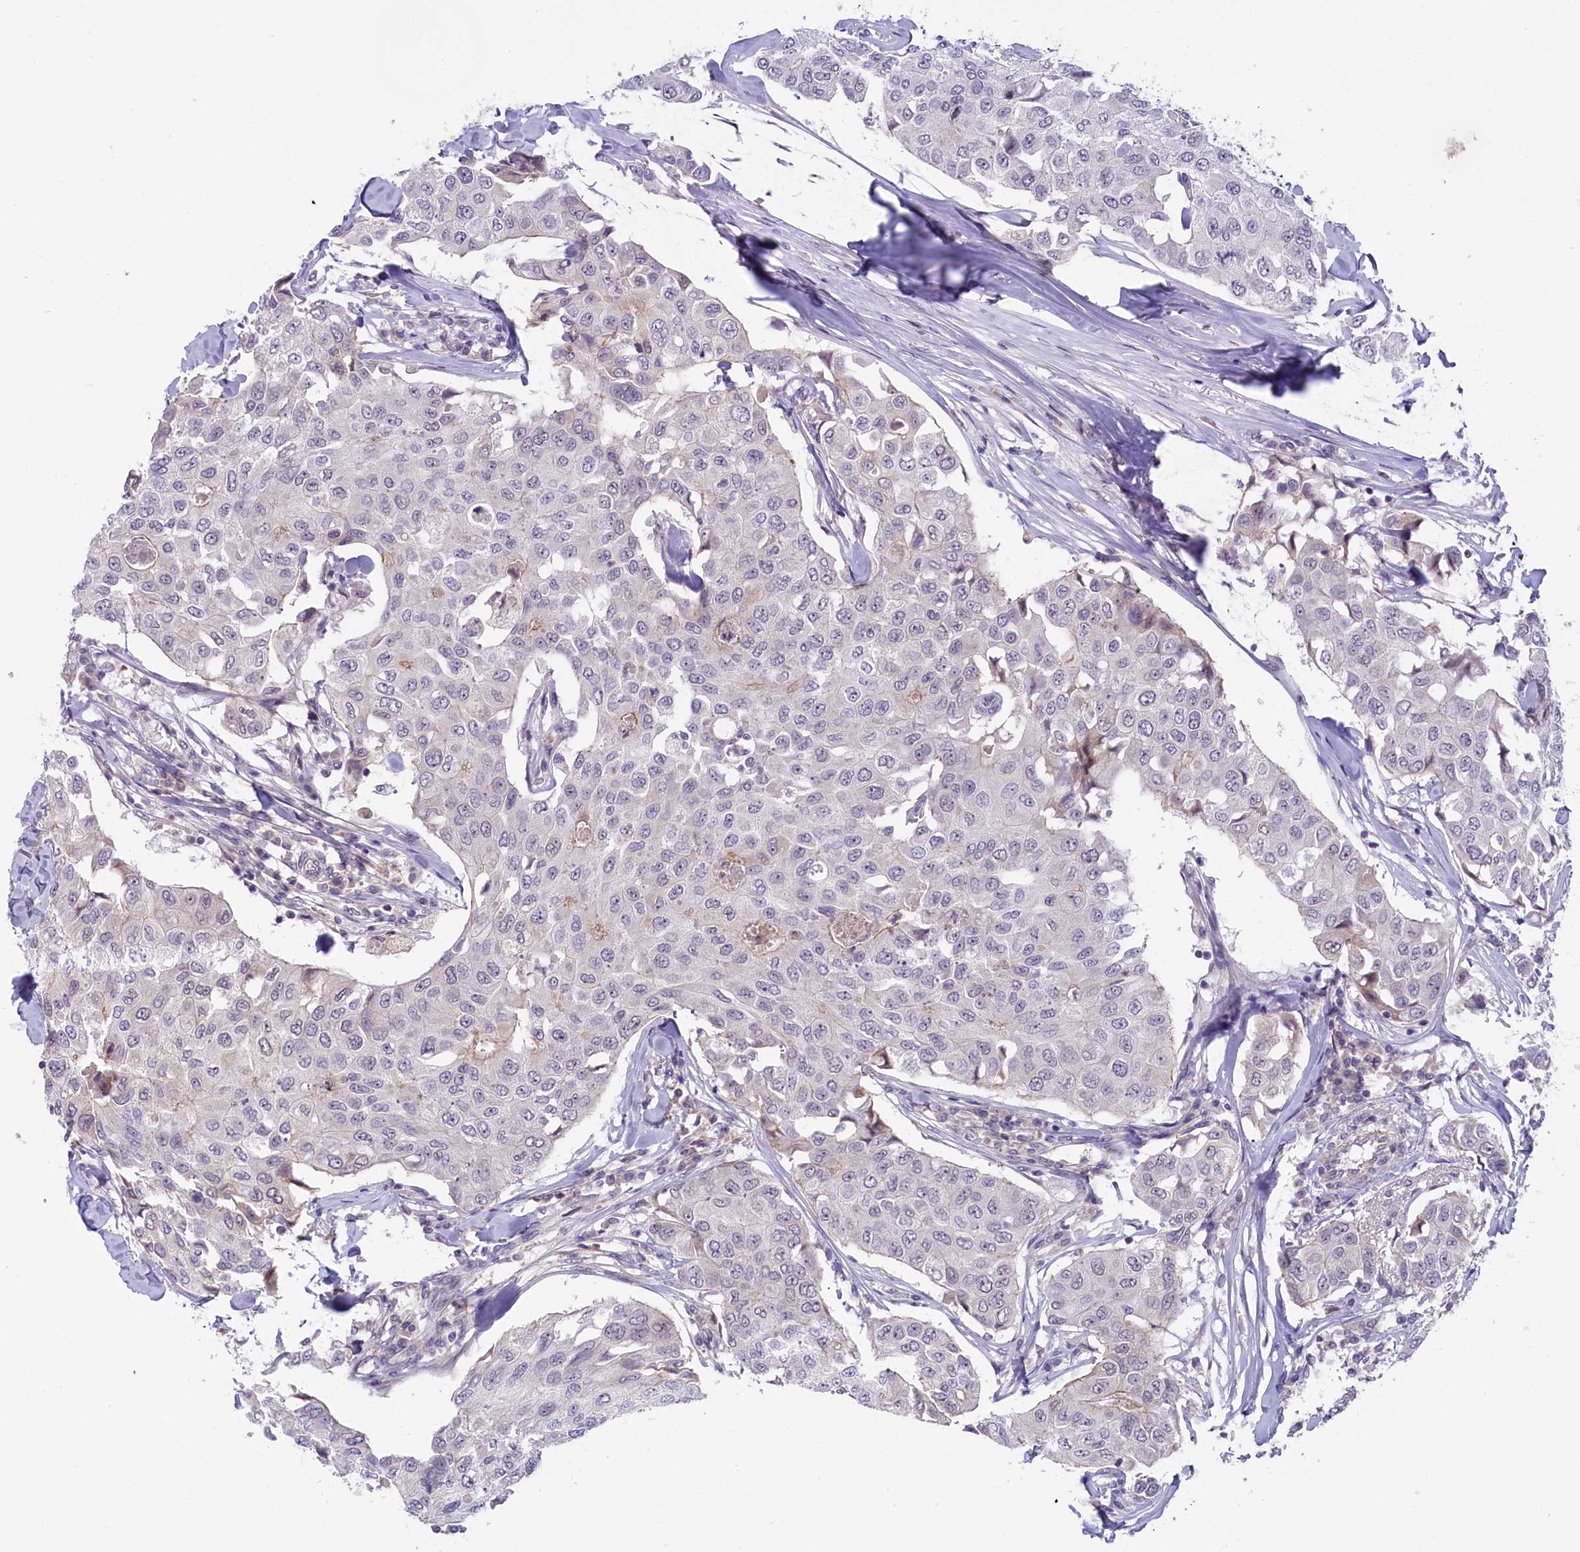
{"staining": {"intensity": "negative", "quantity": "none", "location": "none"}, "tissue": "breast cancer", "cell_type": "Tumor cells", "image_type": "cancer", "snomed": [{"axis": "morphology", "description": "Duct carcinoma"}, {"axis": "topography", "description": "Breast"}], "caption": "The IHC photomicrograph has no significant expression in tumor cells of intraductal carcinoma (breast) tissue.", "gene": "CRAMP1", "patient": {"sex": "female", "age": 80}}